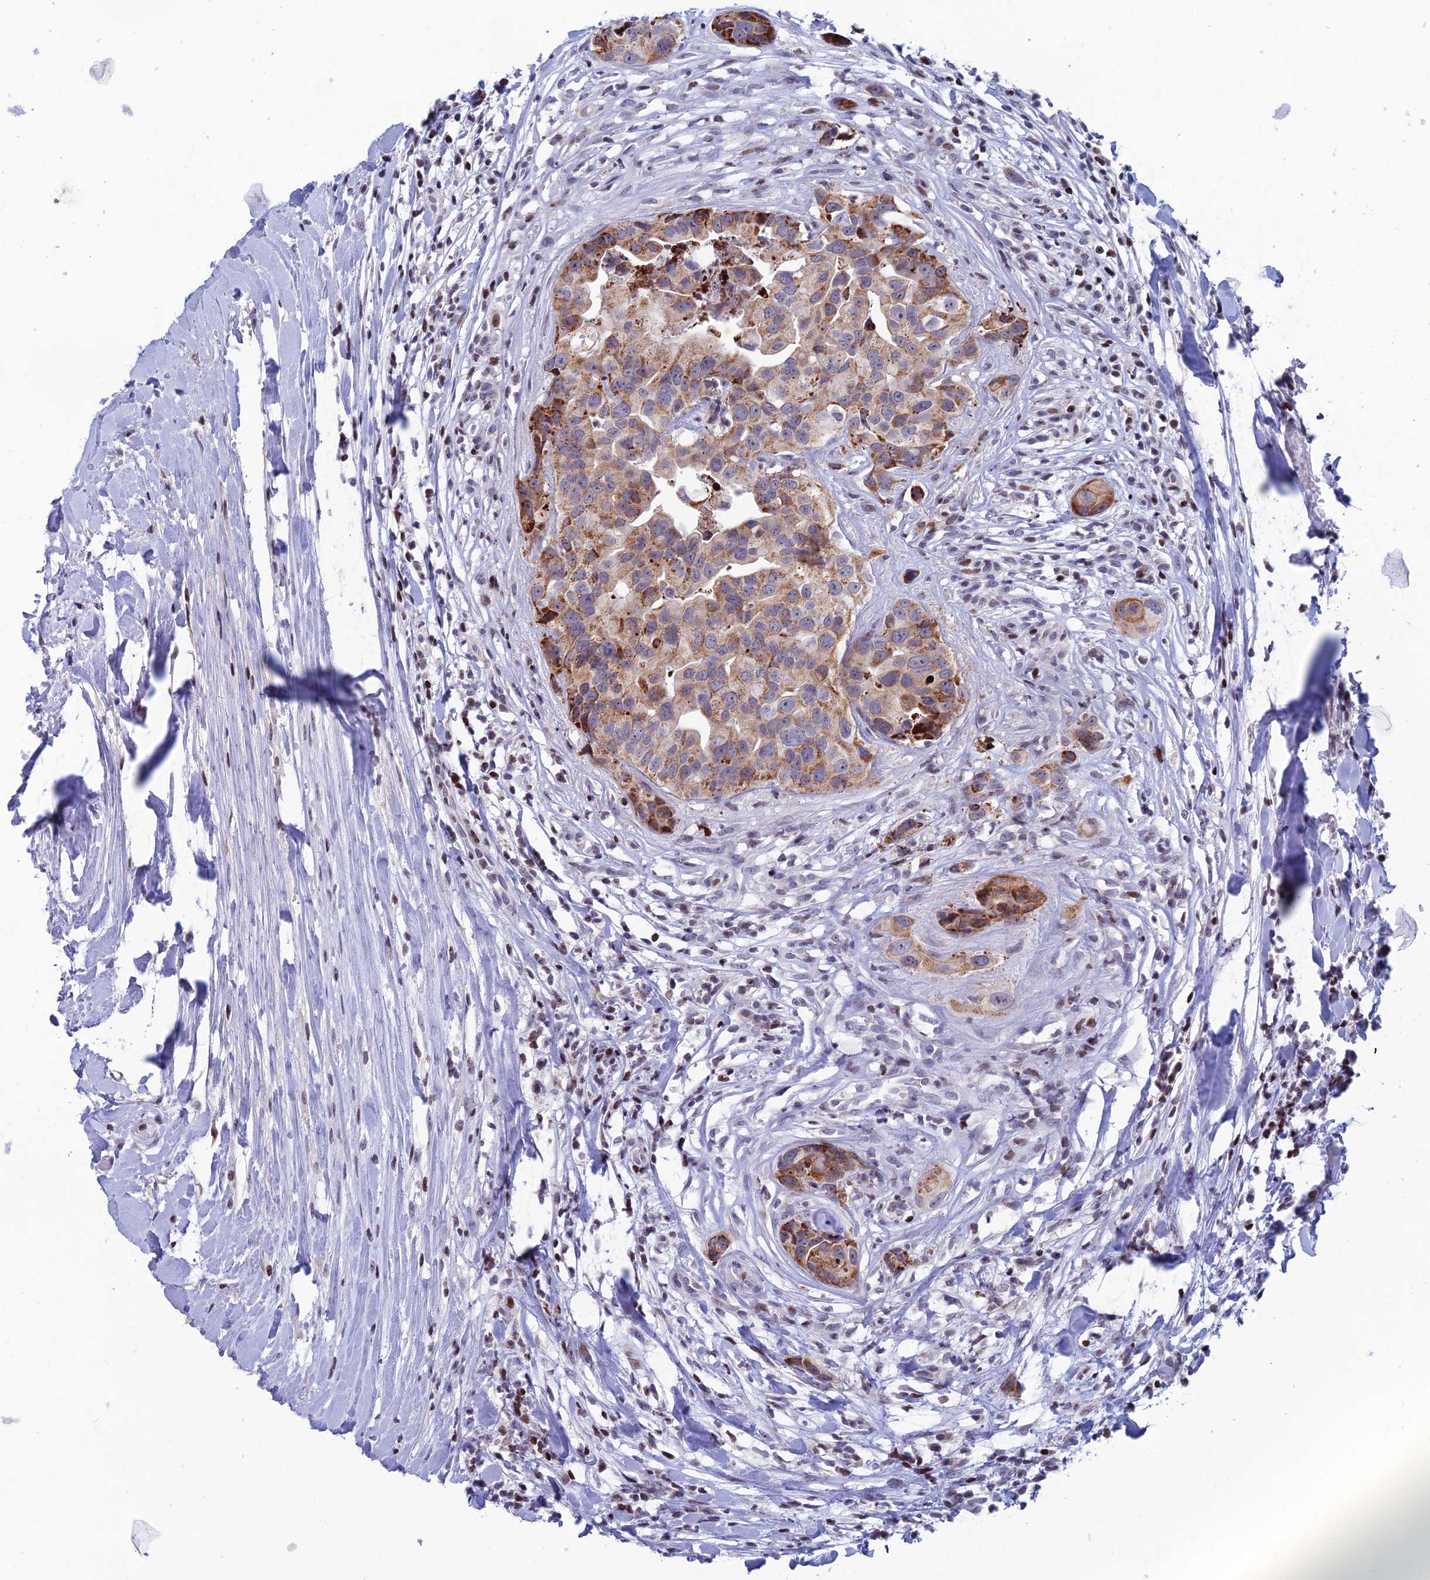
{"staining": {"intensity": "moderate", "quantity": ">75%", "location": "cytoplasmic/membranous"}, "tissue": "head and neck cancer", "cell_type": "Tumor cells", "image_type": "cancer", "snomed": [{"axis": "morphology", "description": "Adenocarcinoma, NOS"}, {"axis": "morphology", "description": "Adenocarcinoma, metastatic, NOS"}, {"axis": "topography", "description": "Head-Neck"}], "caption": "Tumor cells display medium levels of moderate cytoplasmic/membranous expression in about >75% of cells in head and neck metastatic adenocarcinoma.", "gene": "AFF3", "patient": {"sex": "male", "age": 75}}